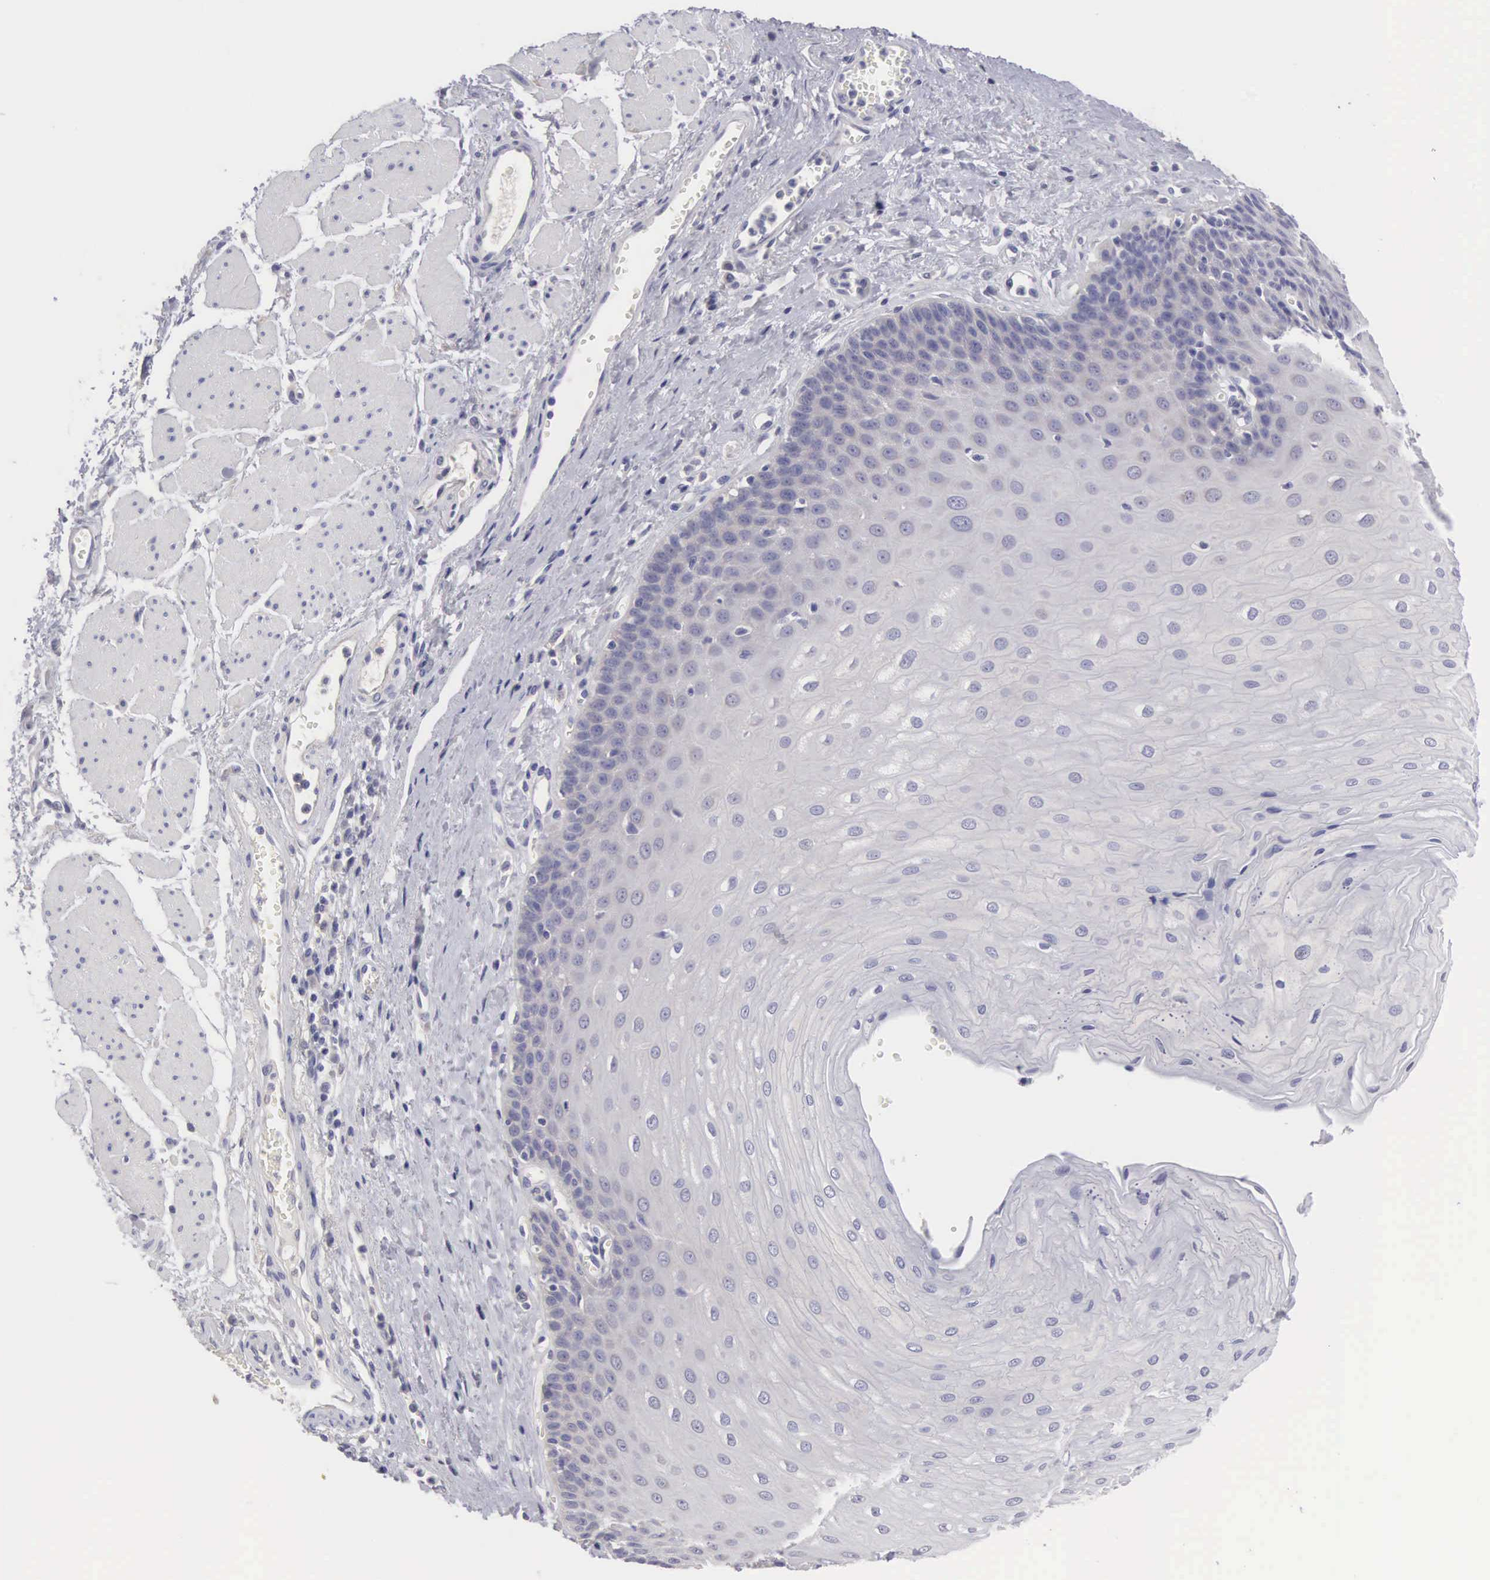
{"staining": {"intensity": "negative", "quantity": "none", "location": "none"}, "tissue": "esophagus", "cell_type": "Squamous epithelial cells", "image_type": "normal", "snomed": [{"axis": "morphology", "description": "Normal tissue, NOS"}, {"axis": "topography", "description": "Esophagus"}], "caption": "Immunohistochemical staining of unremarkable human esophagus reveals no significant expression in squamous epithelial cells. (DAB (3,3'-diaminobenzidine) immunohistochemistry (IHC) with hematoxylin counter stain).", "gene": "SLITRK4", "patient": {"sex": "male", "age": 65}}